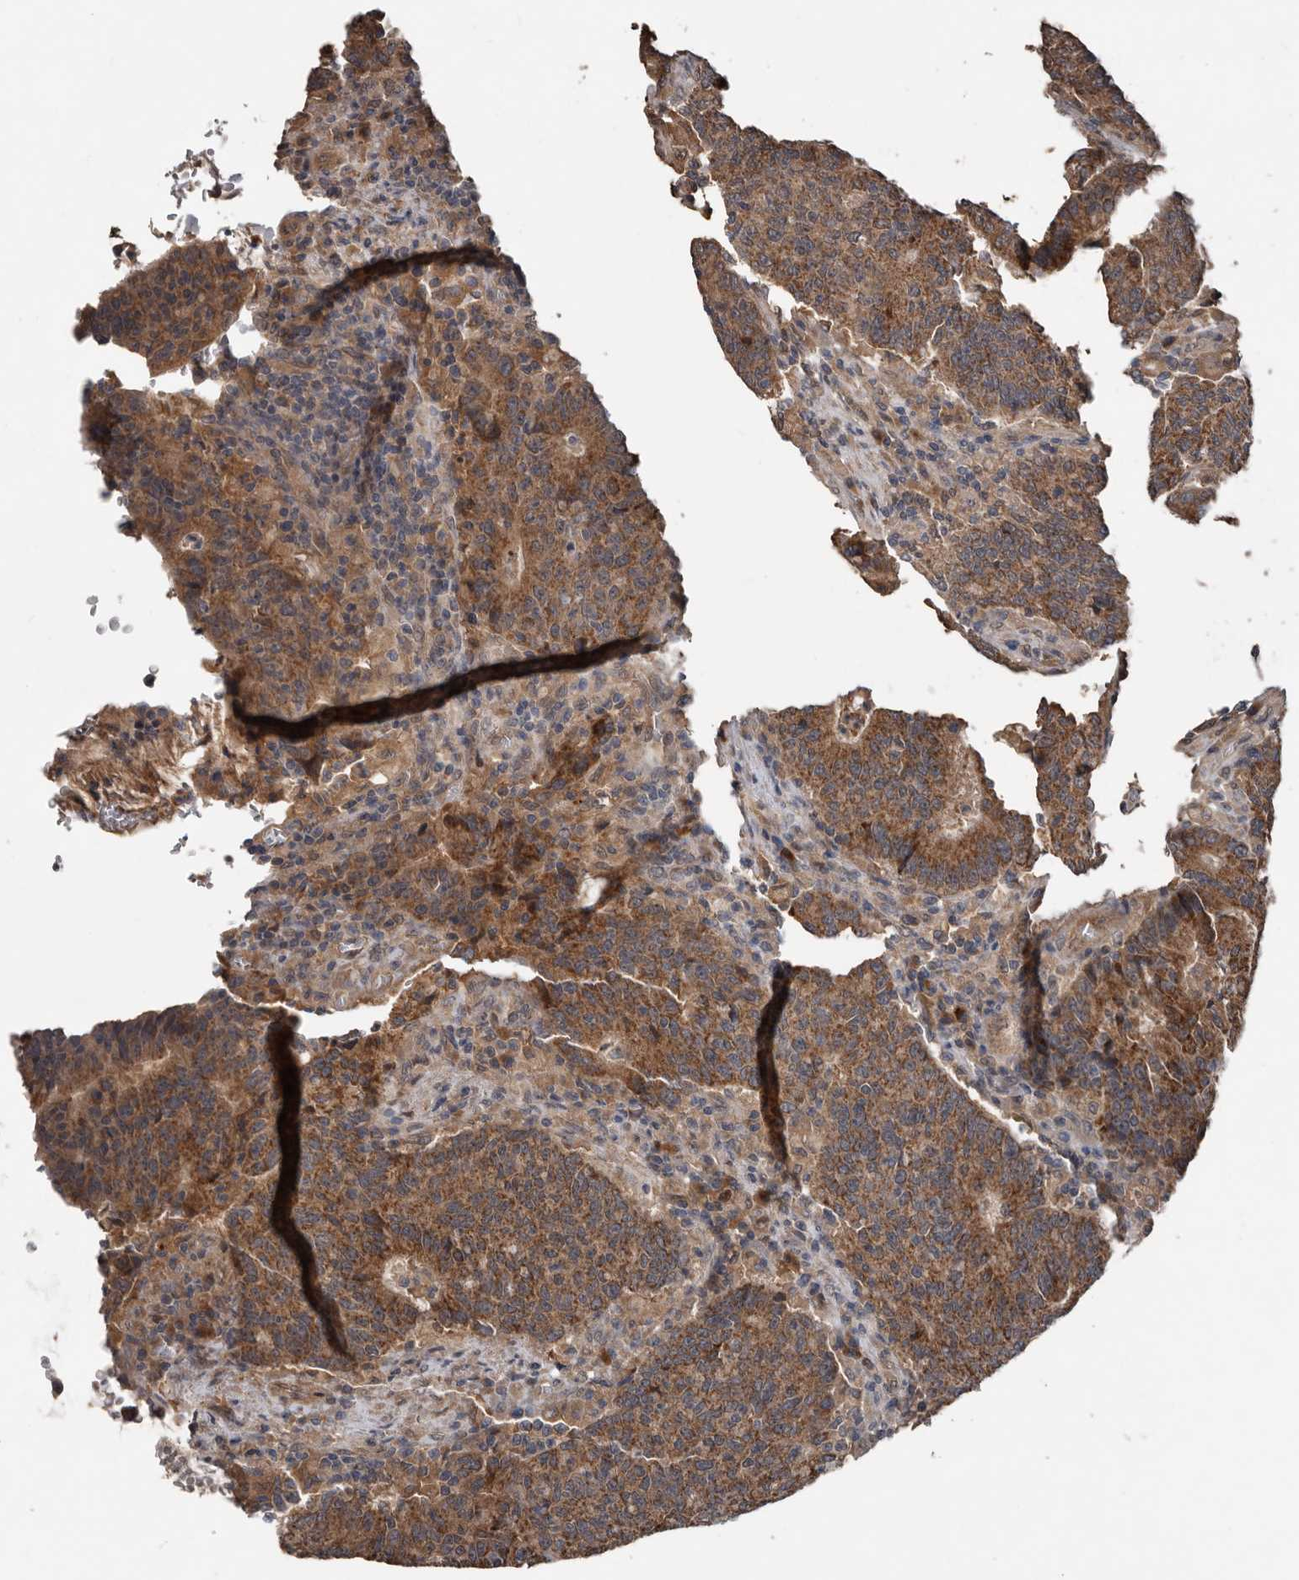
{"staining": {"intensity": "strong", "quantity": ">75%", "location": "cytoplasmic/membranous"}, "tissue": "colorectal cancer", "cell_type": "Tumor cells", "image_type": "cancer", "snomed": [{"axis": "morphology", "description": "Adenocarcinoma, NOS"}, {"axis": "topography", "description": "Colon"}], "caption": "A micrograph showing strong cytoplasmic/membranous expression in approximately >75% of tumor cells in colorectal cancer (adenocarcinoma), as visualized by brown immunohistochemical staining.", "gene": "DNAJB4", "patient": {"sex": "female", "age": 75}}